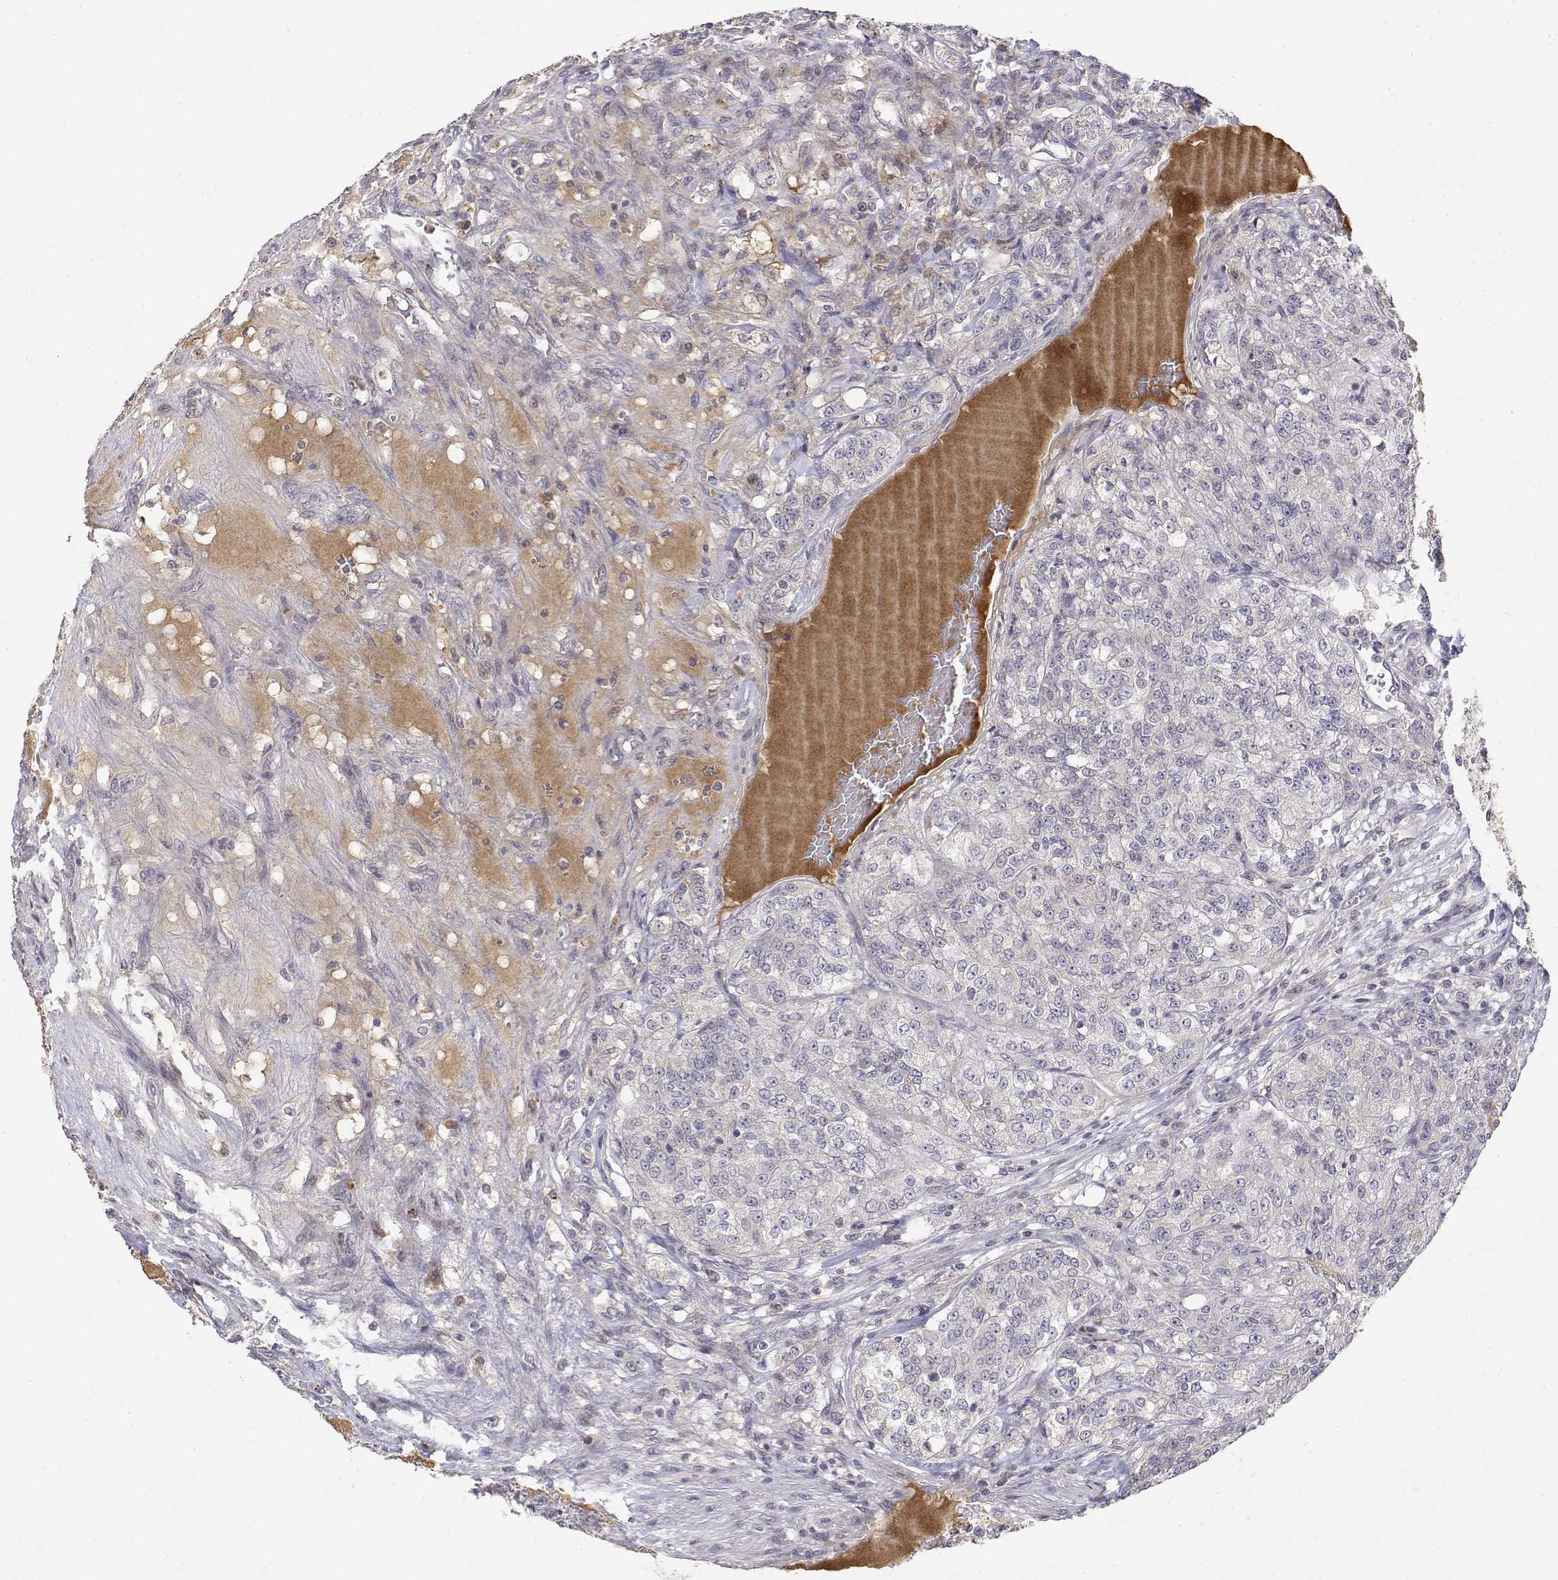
{"staining": {"intensity": "negative", "quantity": "none", "location": "none"}, "tissue": "renal cancer", "cell_type": "Tumor cells", "image_type": "cancer", "snomed": [{"axis": "morphology", "description": "Adenocarcinoma, NOS"}, {"axis": "topography", "description": "Kidney"}], "caption": "This is an IHC image of renal cancer (adenocarcinoma). There is no staining in tumor cells.", "gene": "IGFBP4", "patient": {"sex": "female", "age": 63}}